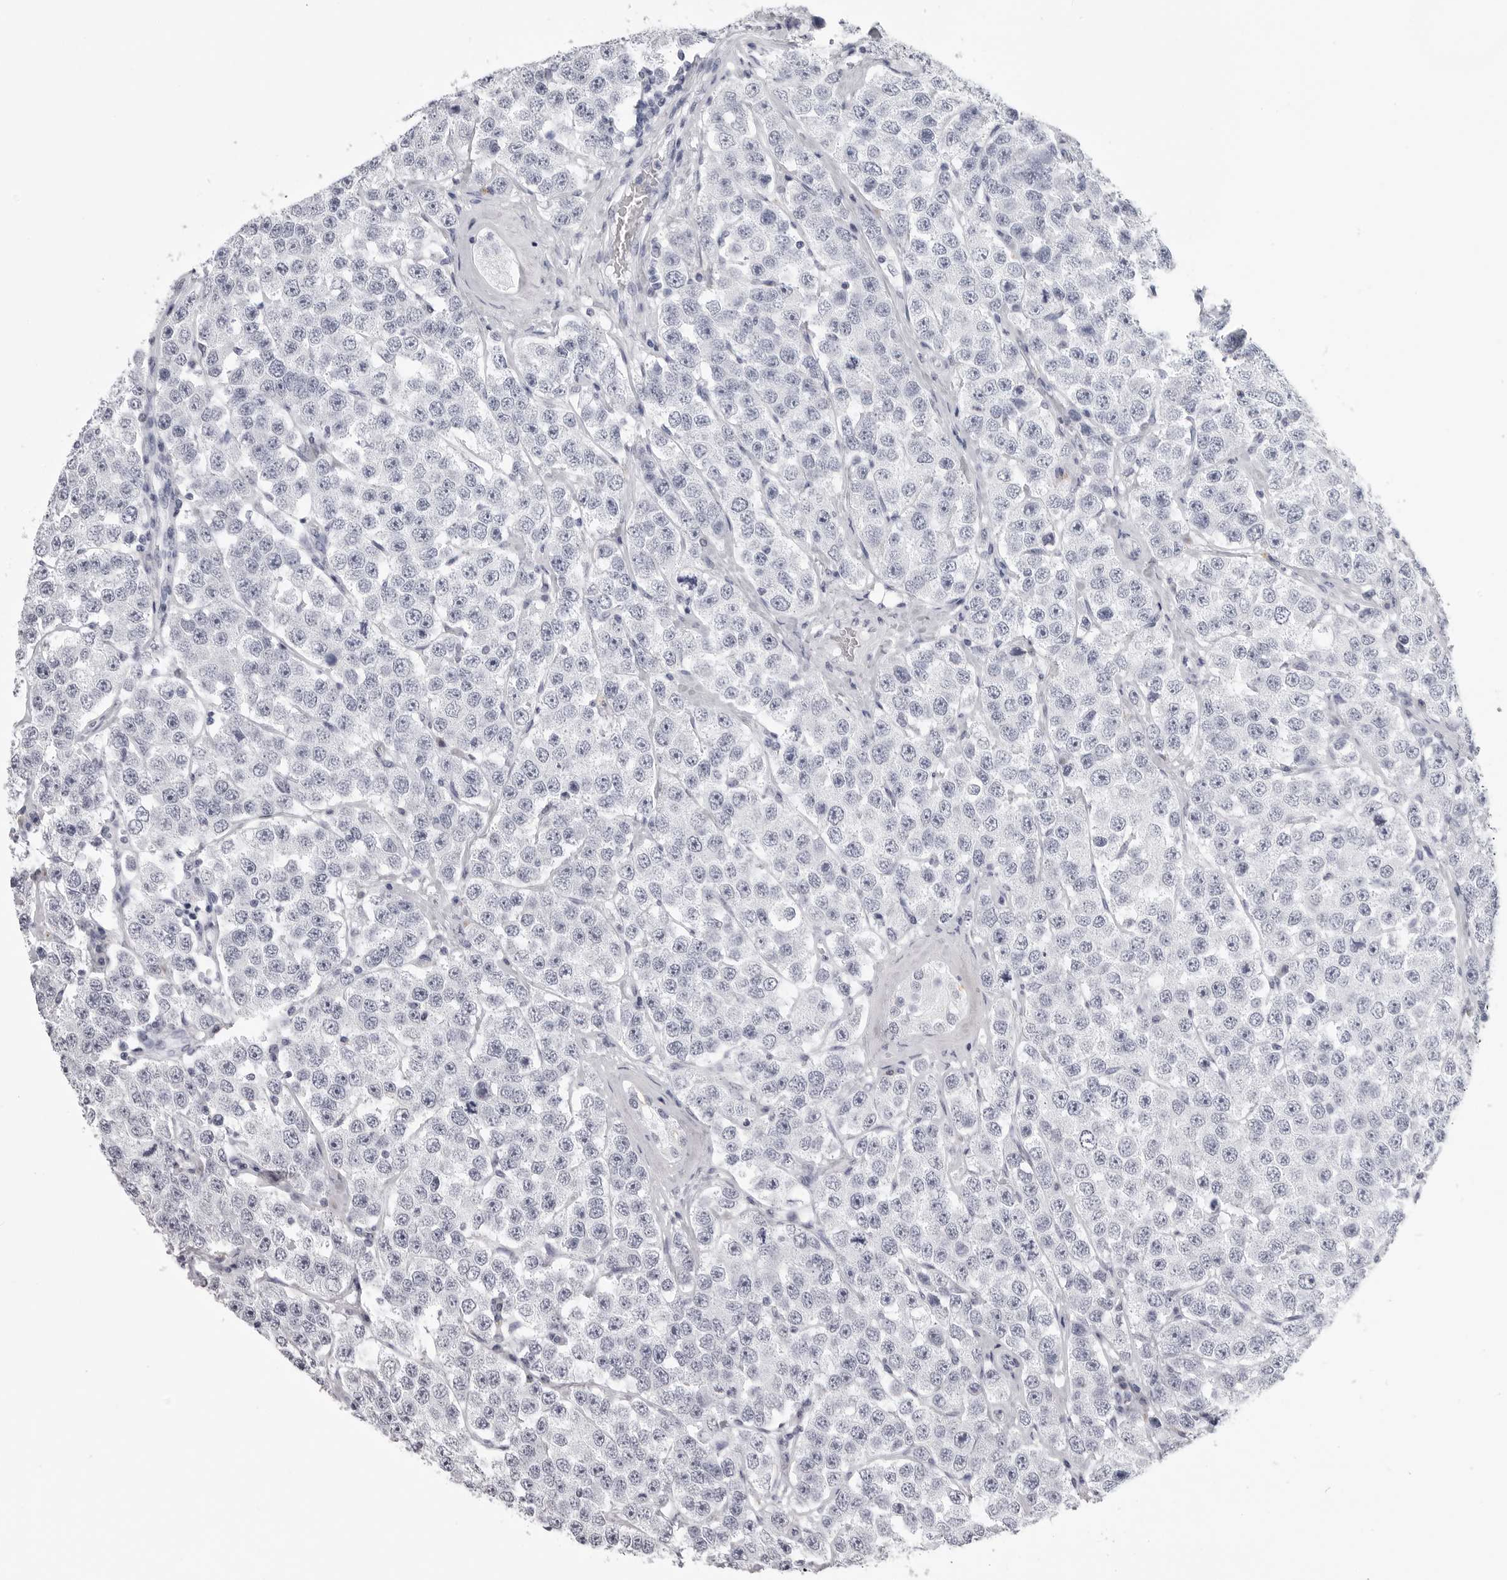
{"staining": {"intensity": "negative", "quantity": "none", "location": "none"}, "tissue": "testis cancer", "cell_type": "Tumor cells", "image_type": "cancer", "snomed": [{"axis": "morphology", "description": "Seminoma, NOS"}, {"axis": "topography", "description": "Testis"}], "caption": "High magnification brightfield microscopy of seminoma (testis) stained with DAB (3,3'-diaminobenzidine) (brown) and counterstained with hematoxylin (blue): tumor cells show no significant staining.", "gene": "LGALS4", "patient": {"sex": "male", "age": 28}}